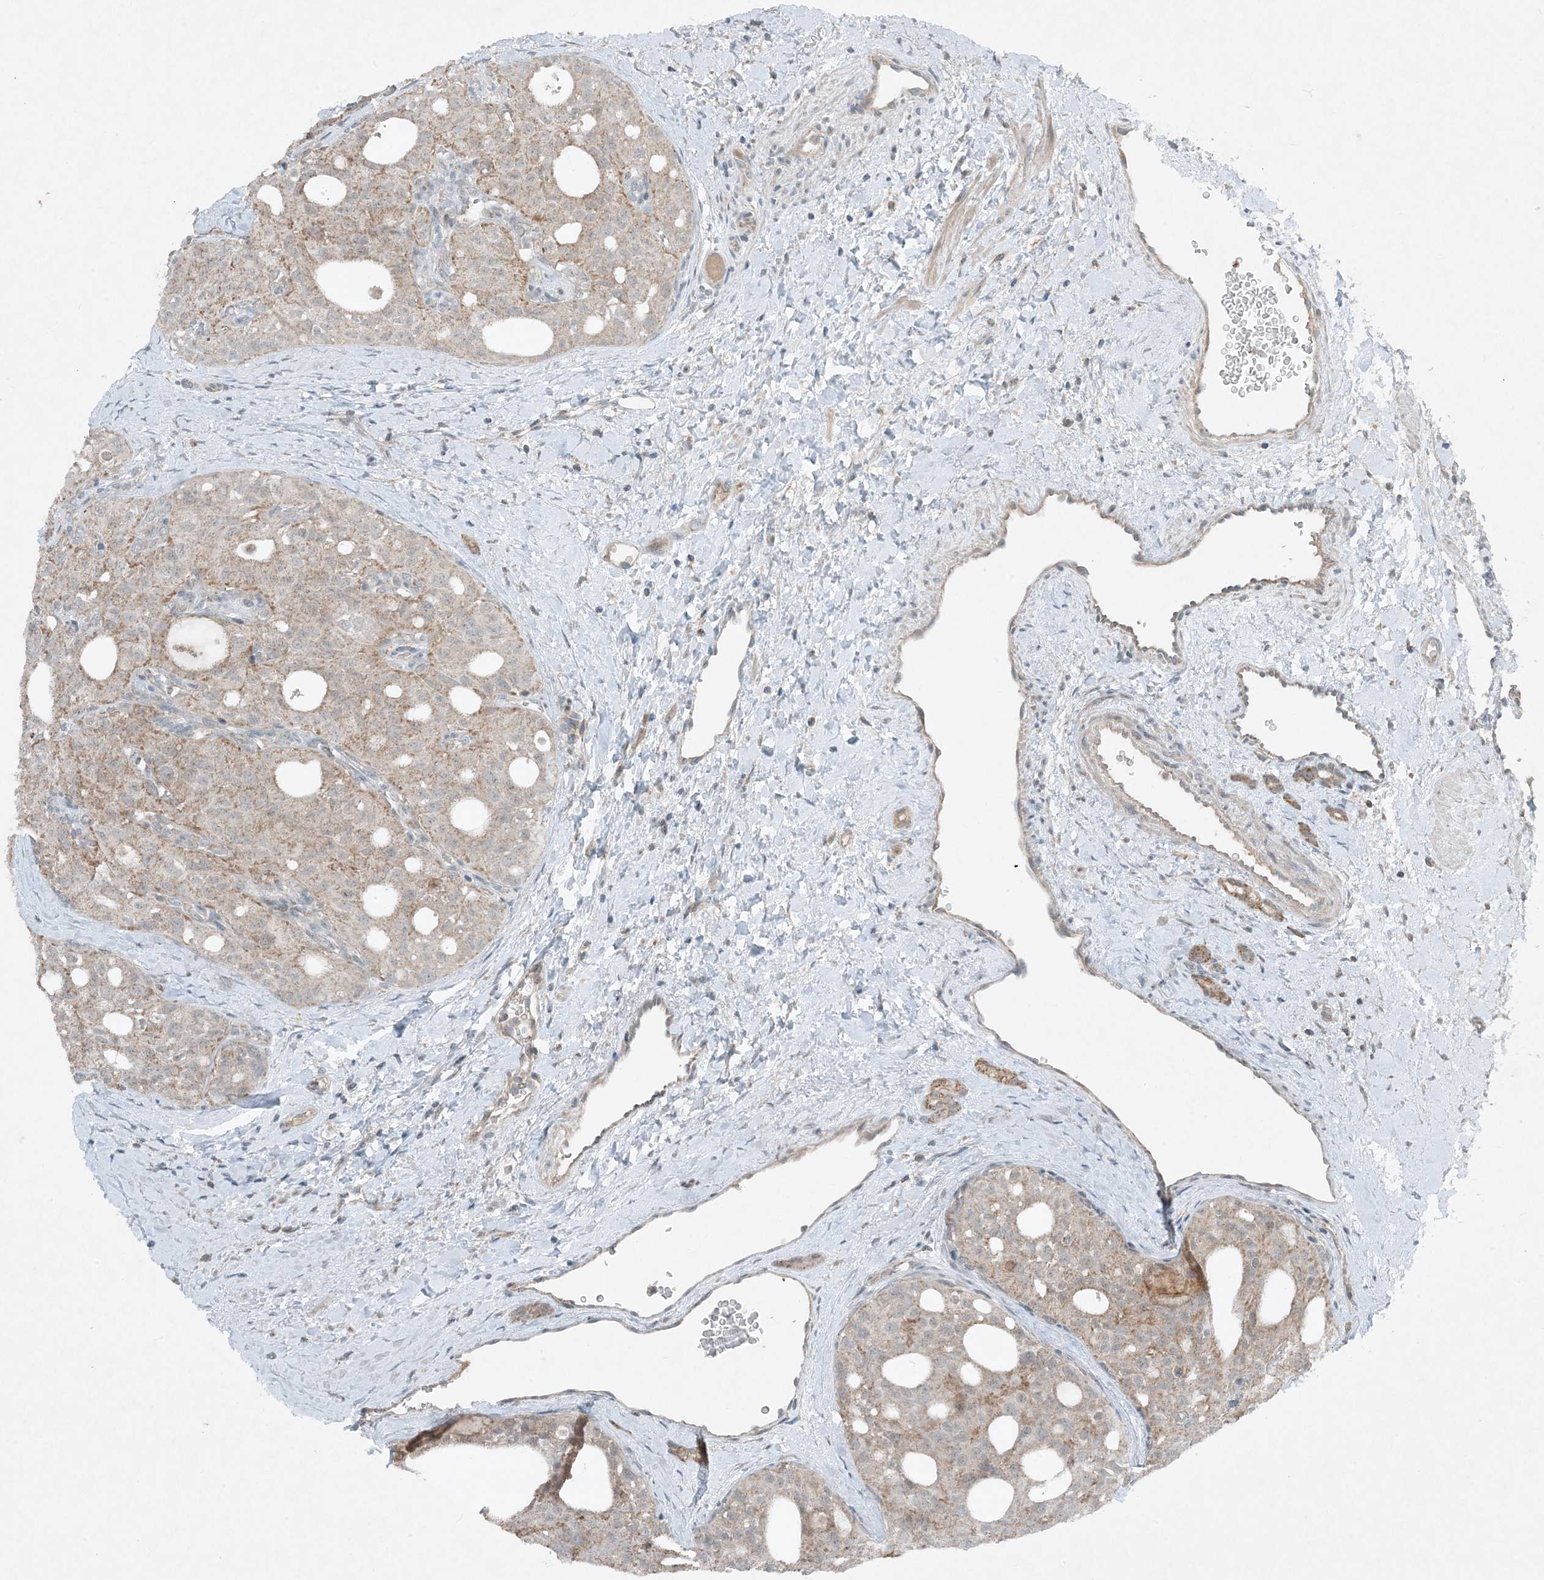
{"staining": {"intensity": "weak", "quantity": ">75%", "location": "cytoplasmic/membranous"}, "tissue": "thyroid cancer", "cell_type": "Tumor cells", "image_type": "cancer", "snomed": [{"axis": "morphology", "description": "Follicular adenoma carcinoma, NOS"}, {"axis": "topography", "description": "Thyroid gland"}], "caption": "An immunohistochemistry histopathology image of neoplastic tissue is shown. Protein staining in brown labels weak cytoplasmic/membranous positivity in follicular adenoma carcinoma (thyroid) within tumor cells. The protein is shown in brown color, while the nuclei are stained blue.", "gene": "MITD1", "patient": {"sex": "male", "age": 75}}